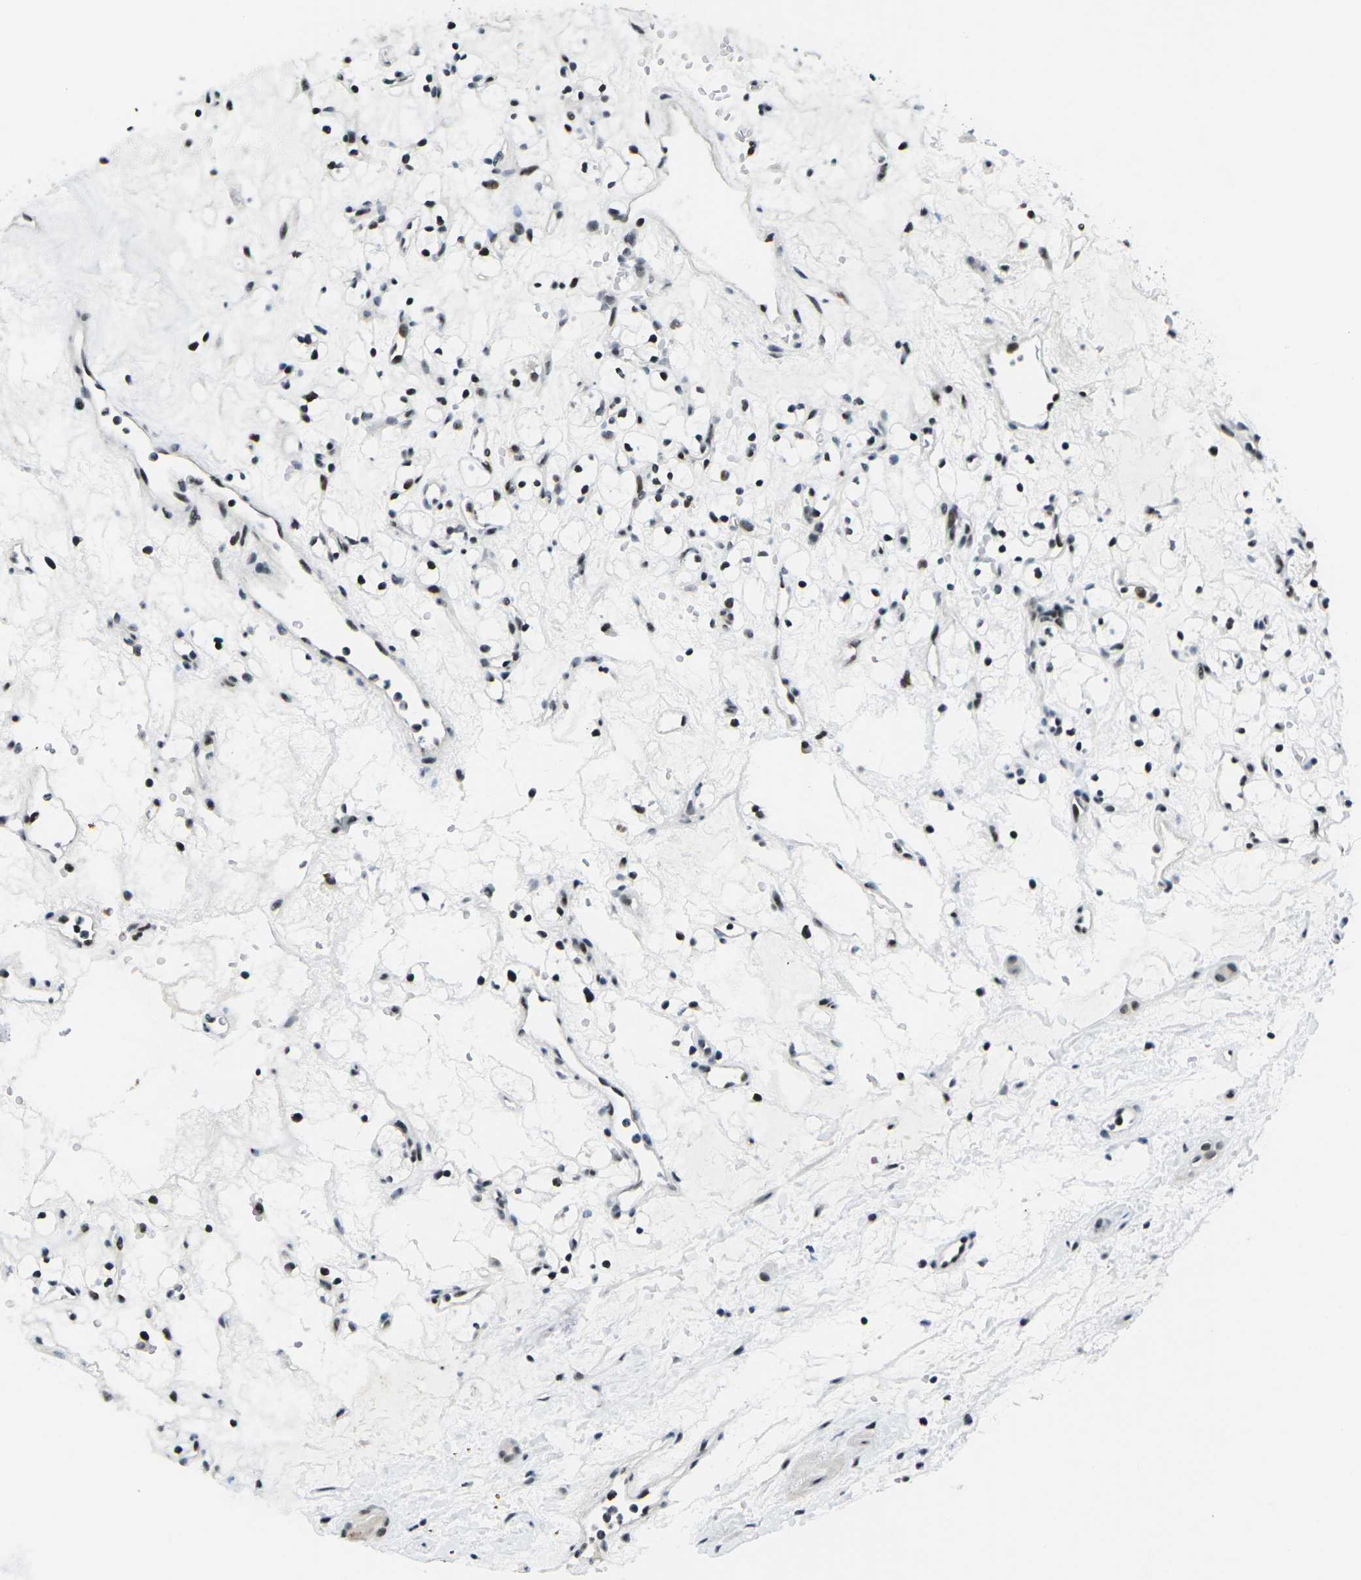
{"staining": {"intensity": "negative", "quantity": "none", "location": "none"}, "tissue": "renal cancer", "cell_type": "Tumor cells", "image_type": "cancer", "snomed": [{"axis": "morphology", "description": "Adenocarcinoma, NOS"}, {"axis": "topography", "description": "Kidney"}], "caption": "This is a micrograph of immunohistochemistry (IHC) staining of renal adenocarcinoma, which shows no positivity in tumor cells. (Stains: DAB (3,3'-diaminobenzidine) immunohistochemistry (IHC) with hematoxylin counter stain, Microscopy: brightfield microscopy at high magnification).", "gene": "PRPF8", "patient": {"sex": "female", "age": 60}}